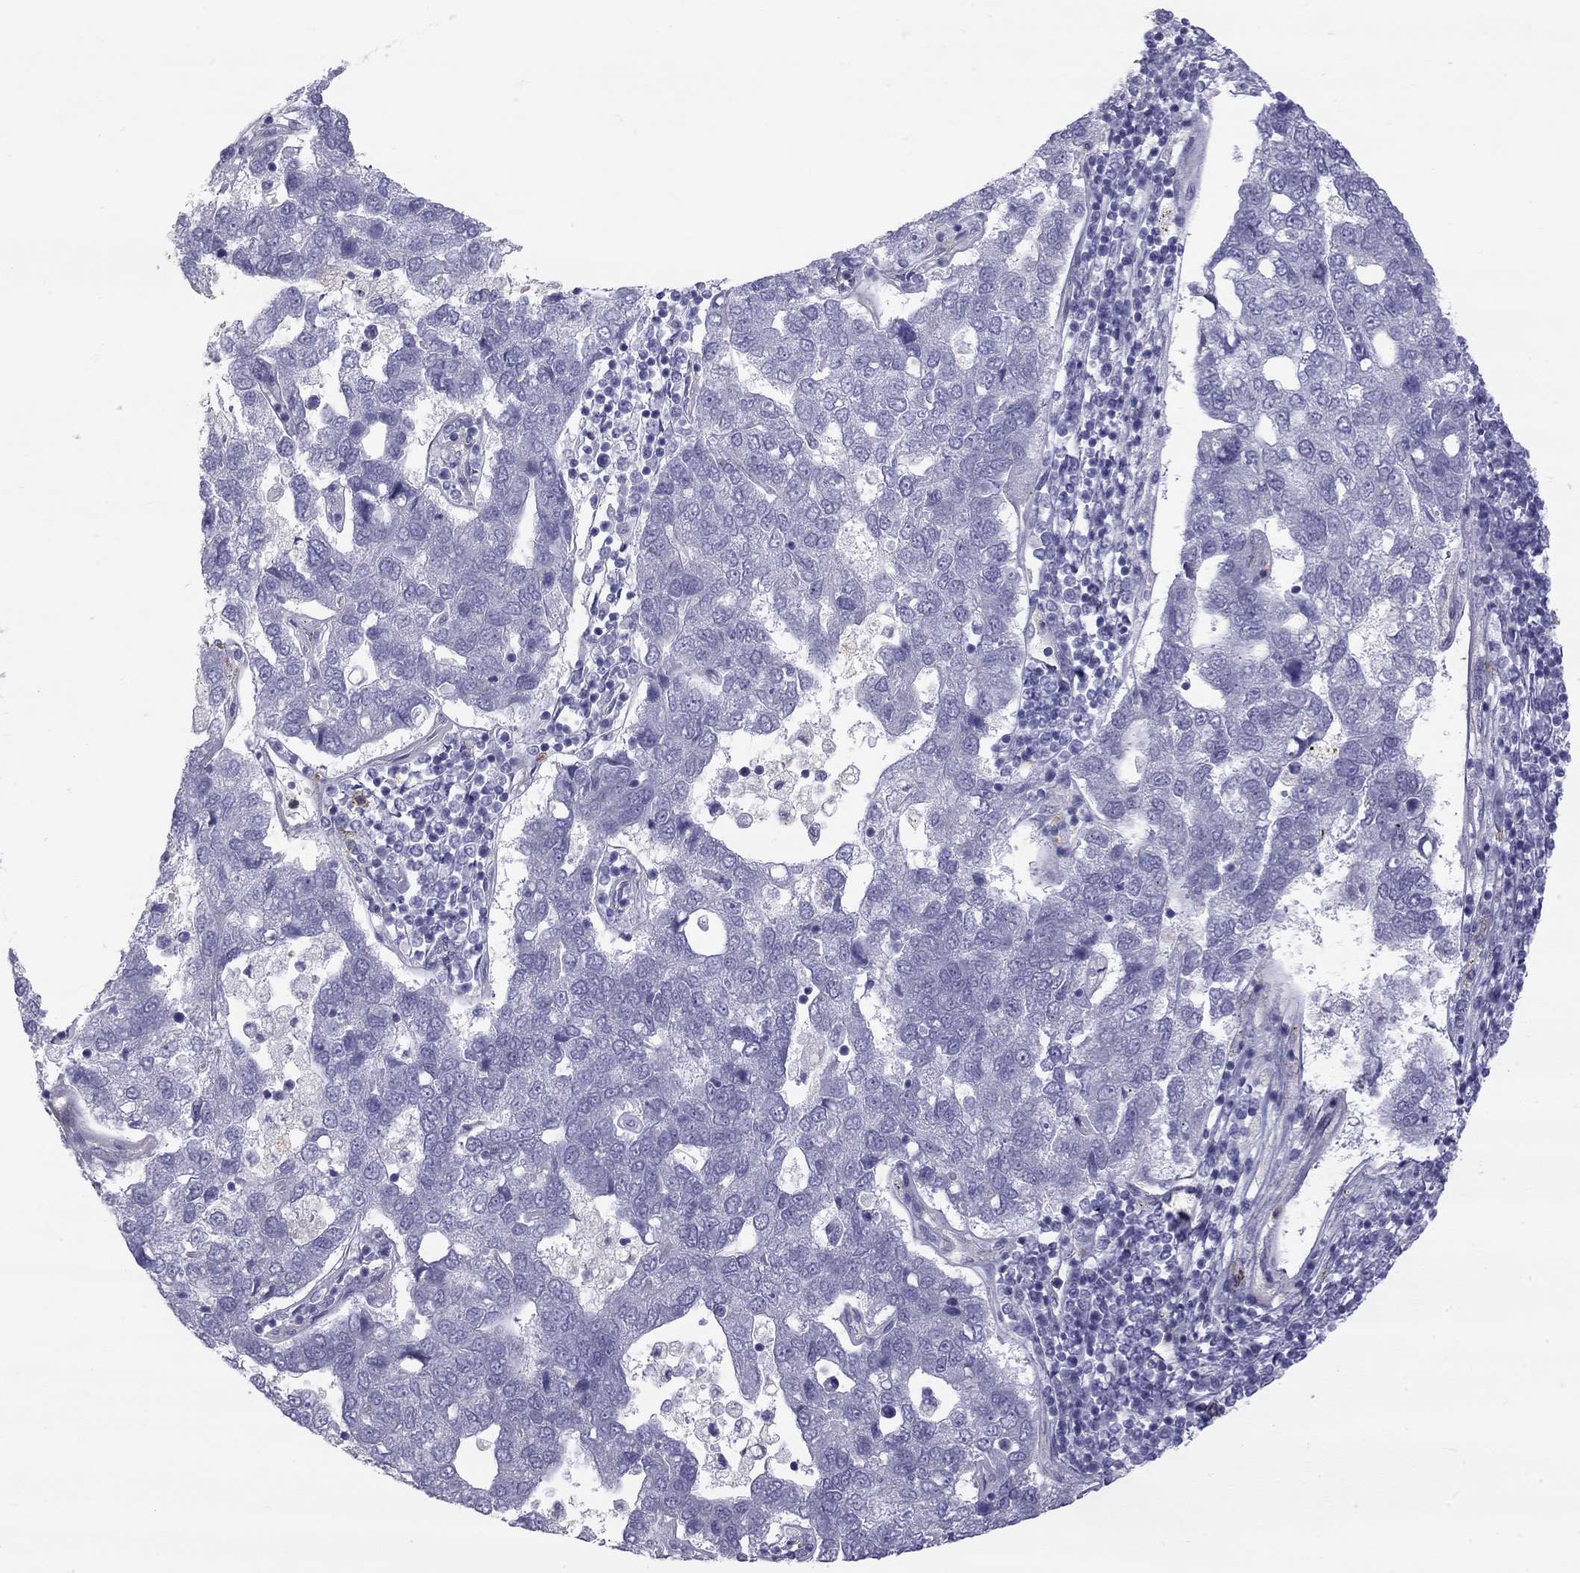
{"staining": {"intensity": "negative", "quantity": "none", "location": "none"}, "tissue": "pancreatic cancer", "cell_type": "Tumor cells", "image_type": "cancer", "snomed": [{"axis": "morphology", "description": "Adenocarcinoma, NOS"}, {"axis": "topography", "description": "Pancreas"}], "caption": "Tumor cells show no significant positivity in pancreatic cancer (adenocarcinoma).", "gene": "TDRD6", "patient": {"sex": "female", "age": 61}}